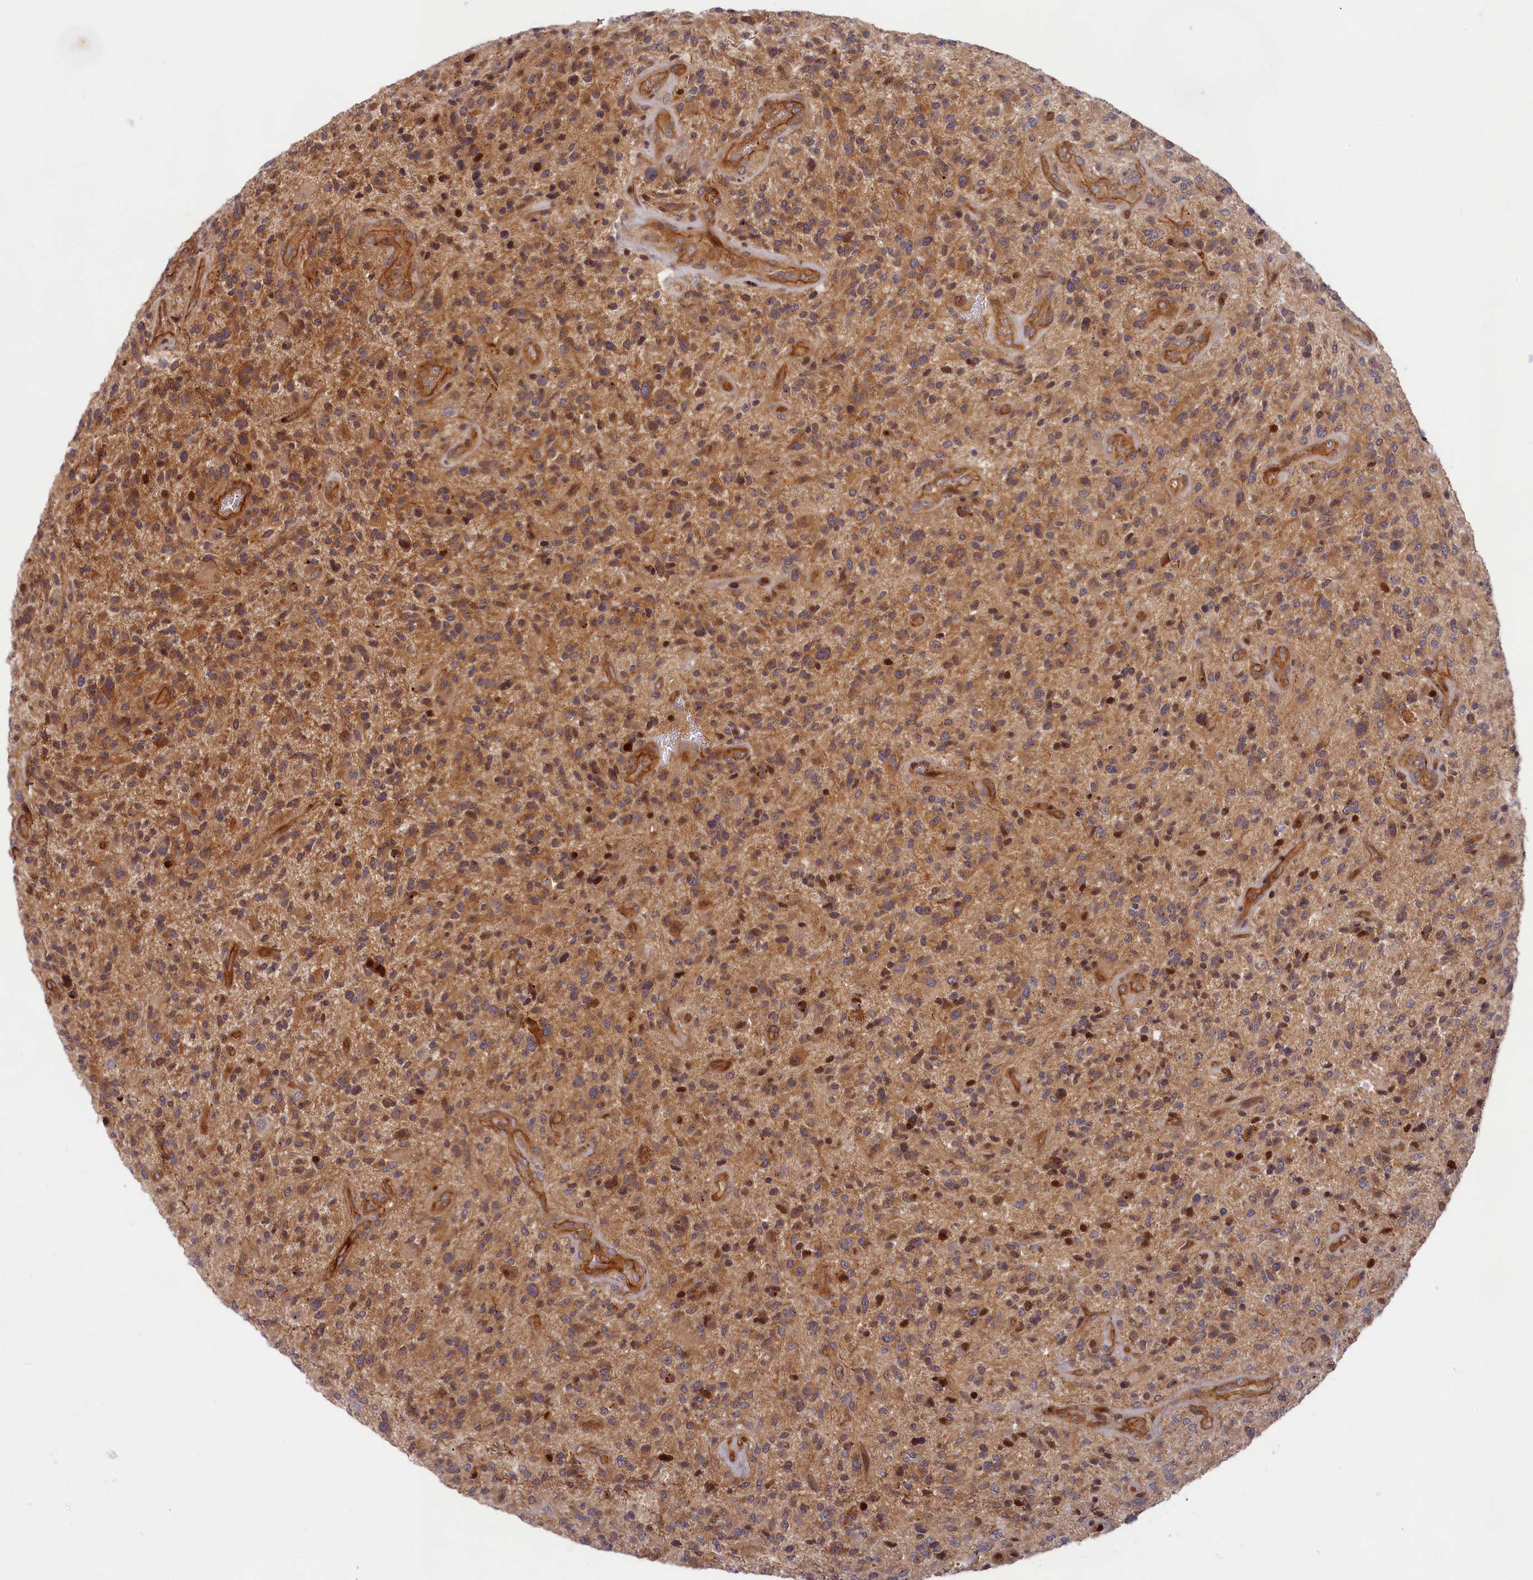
{"staining": {"intensity": "weak", "quantity": "<25%", "location": "cytoplasmic/membranous"}, "tissue": "glioma", "cell_type": "Tumor cells", "image_type": "cancer", "snomed": [{"axis": "morphology", "description": "Glioma, malignant, High grade"}, {"axis": "topography", "description": "Brain"}], "caption": "Image shows no significant protein staining in tumor cells of glioma. Nuclei are stained in blue.", "gene": "CEP44", "patient": {"sex": "male", "age": 47}}